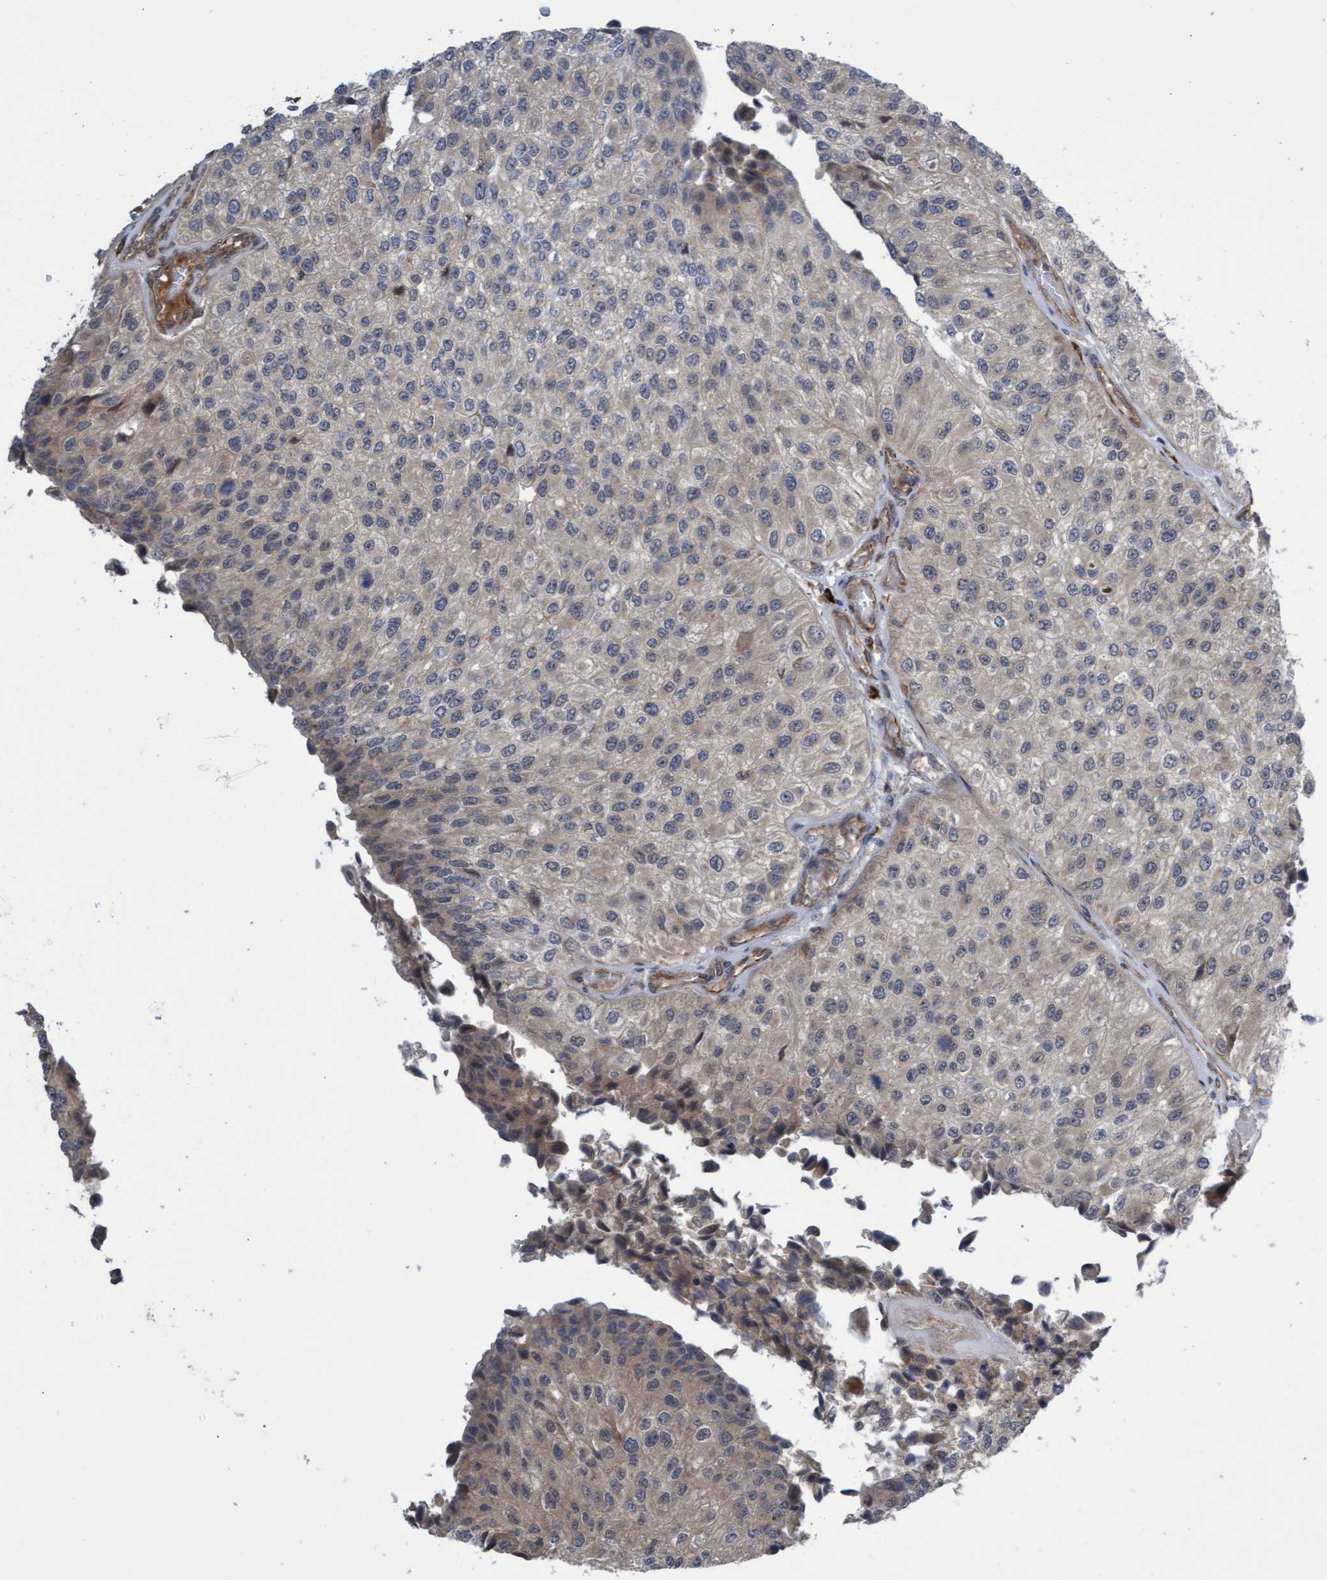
{"staining": {"intensity": "negative", "quantity": "none", "location": "none"}, "tissue": "urothelial cancer", "cell_type": "Tumor cells", "image_type": "cancer", "snomed": [{"axis": "morphology", "description": "Urothelial carcinoma, High grade"}, {"axis": "topography", "description": "Kidney"}, {"axis": "topography", "description": "Urinary bladder"}], "caption": "The micrograph reveals no significant positivity in tumor cells of high-grade urothelial carcinoma. (Stains: DAB (3,3'-diaminobenzidine) immunohistochemistry (IHC) with hematoxylin counter stain, Microscopy: brightfield microscopy at high magnification).", "gene": "TNFRSF10B", "patient": {"sex": "male", "age": 77}}